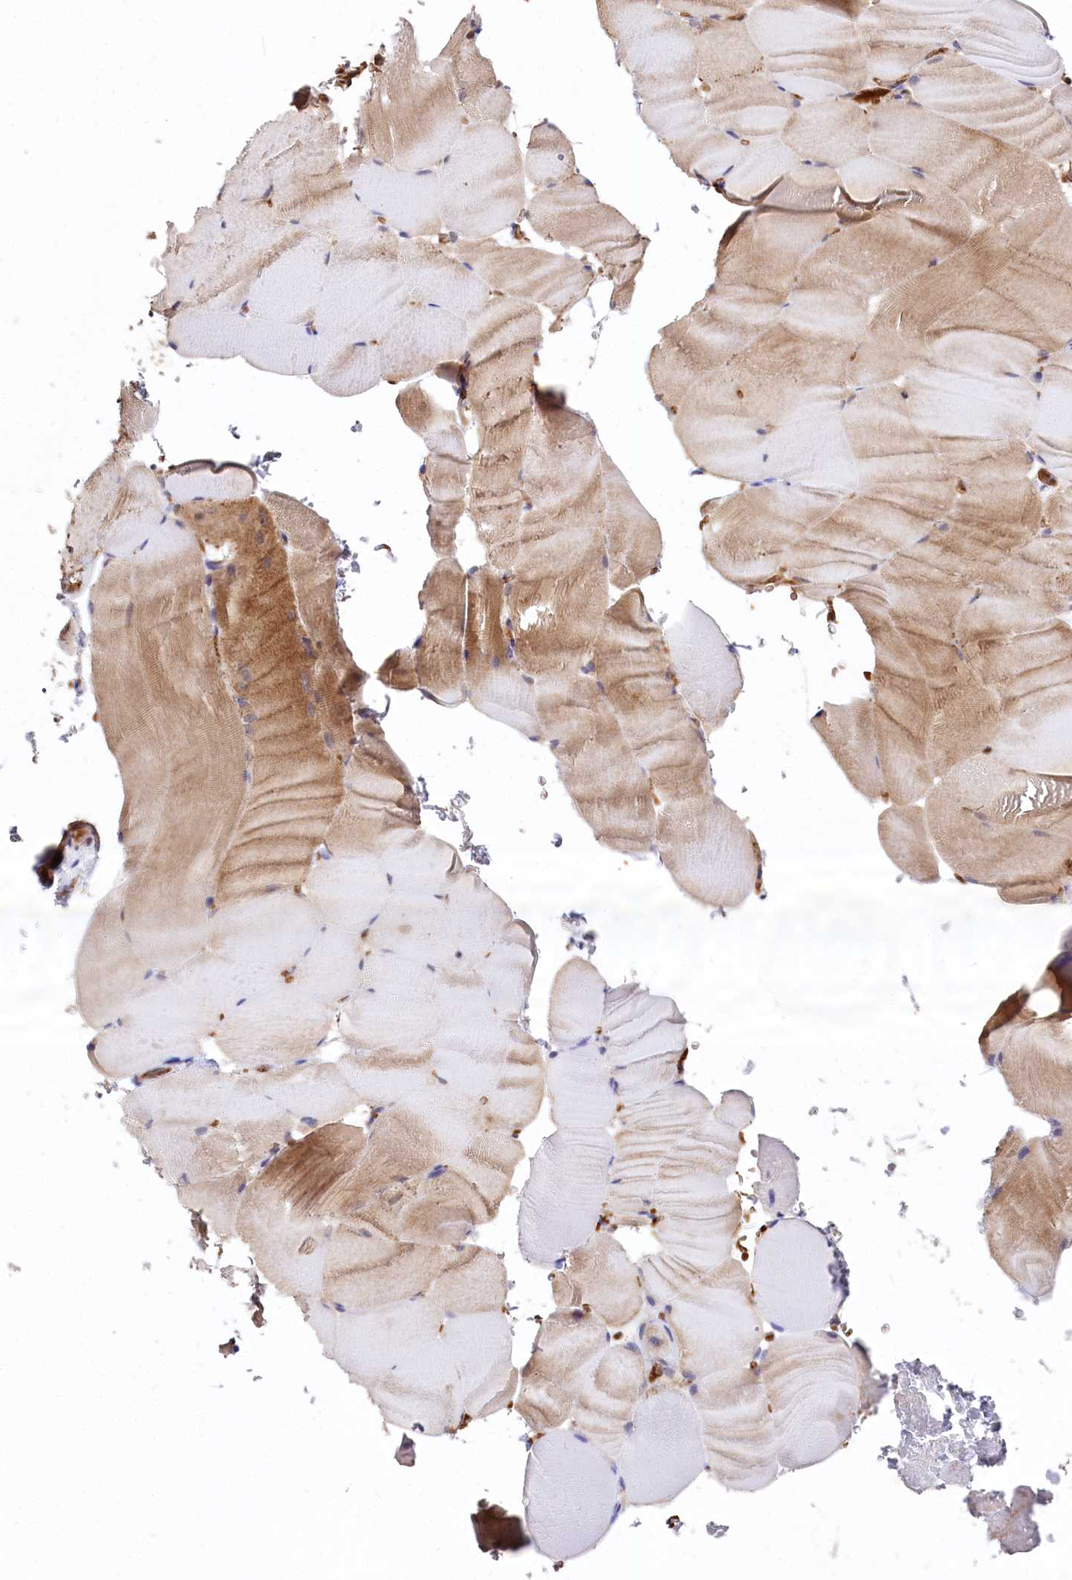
{"staining": {"intensity": "moderate", "quantity": "25%-75%", "location": "cytoplasmic/membranous"}, "tissue": "skeletal muscle", "cell_type": "Myocytes", "image_type": "normal", "snomed": [{"axis": "morphology", "description": "Normal tissue, NOS"}, {"axis": "topography", "description": "Skeletal muscle"}, {"axis": "topography", "description": "Parathyroid gland"}], "caption": "This image exhibits immunohistochemistry (IHC) staining of benign skeletal muscle, with medium moderate cytoplasmic/membranous expression in about 25%-75% of myocytes.", "gene": "LSG1", "patient": {"sex": "female", "age": 37}}